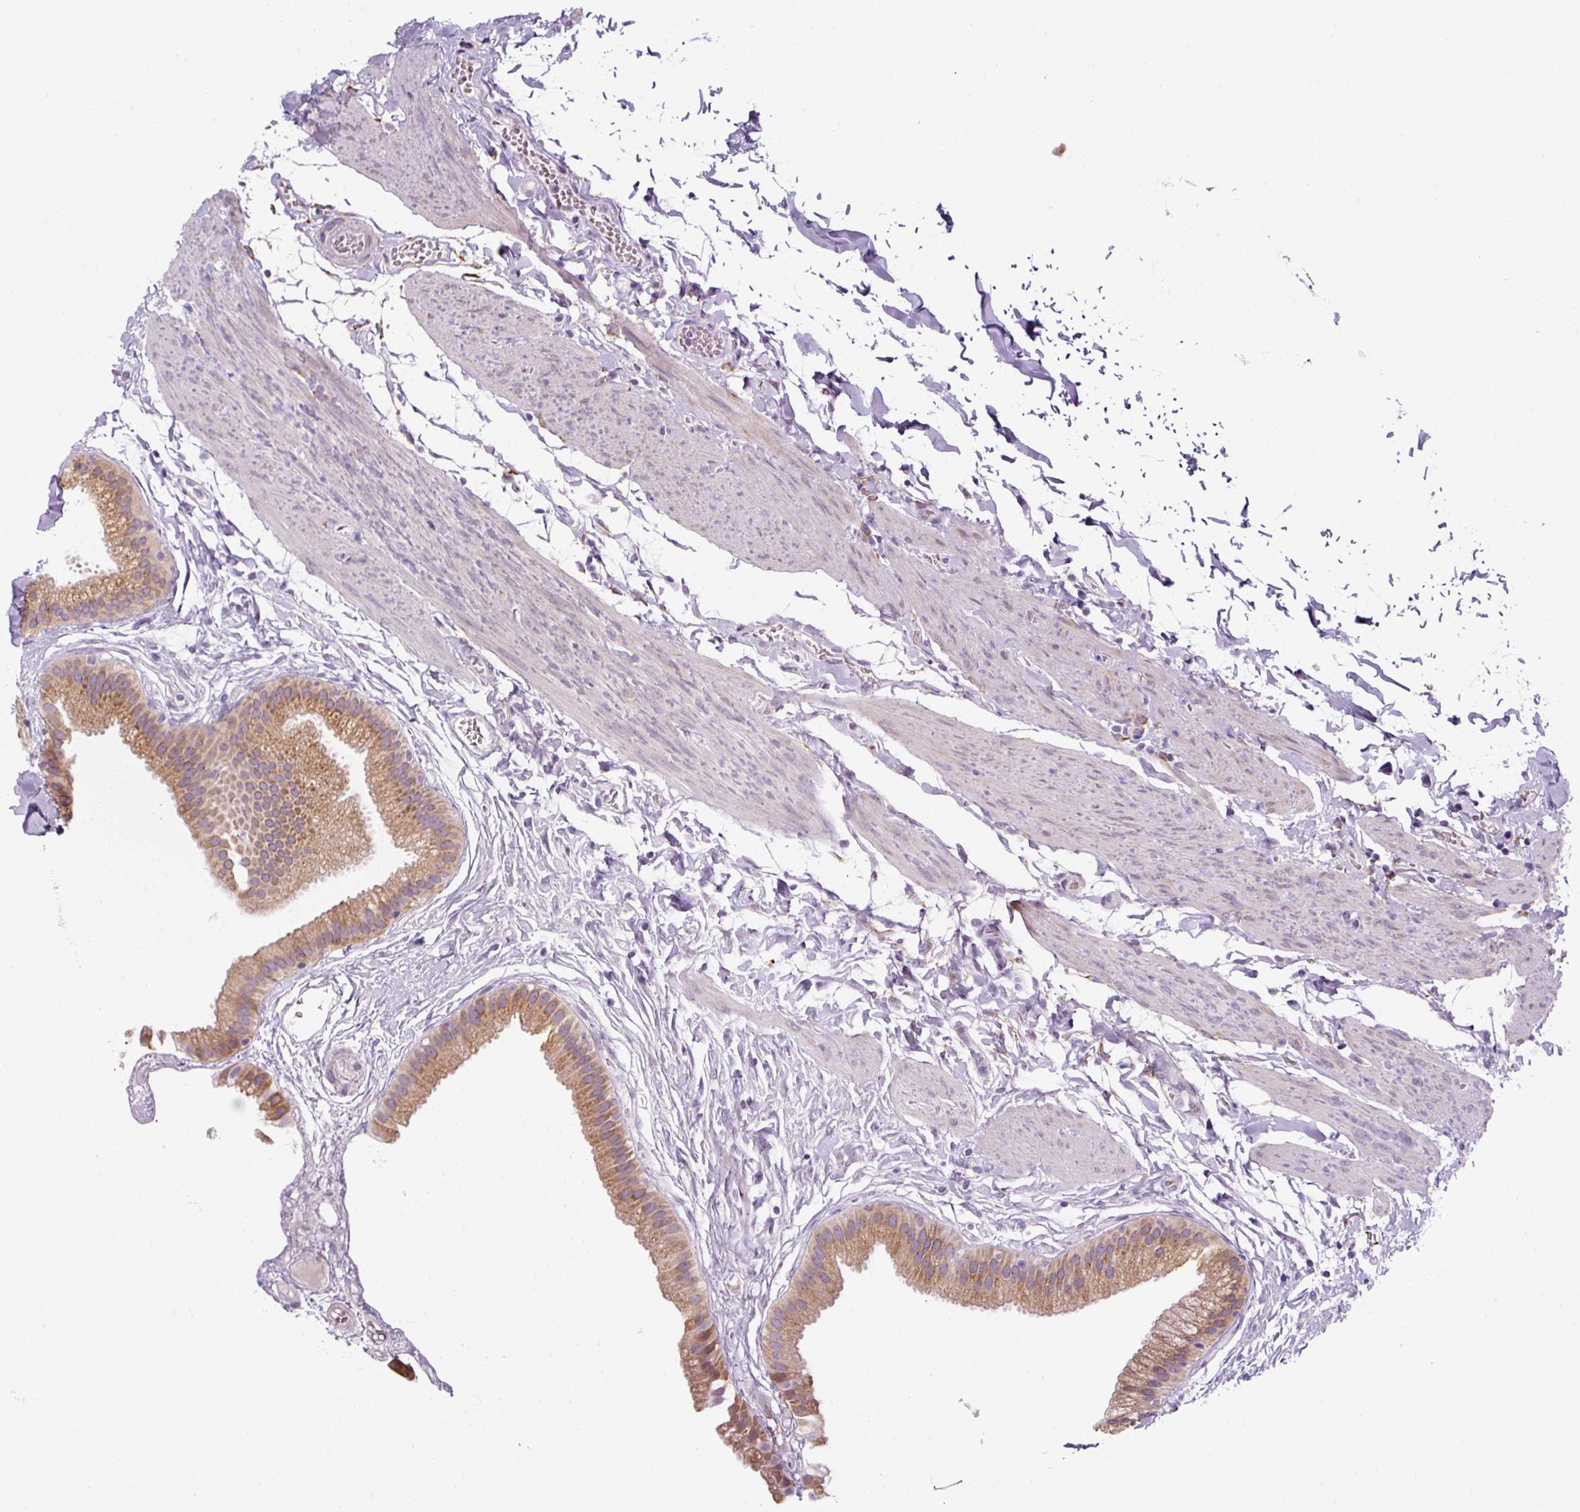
{"staining": {"intensity": "moderate", "quantity": ">75%", "location": "cytoplasmic/membranous"}, "tissue": "gallbladder", "cell_type": "Glandular cells", "image_type": "normal", "snomed": [{"axis": "morphology", "description": "Normal tissue, NOS"}, {"axis": "topography", "description": "Gallbladder"}], "caption": "Moderate cytoplasmic/membranous expression is appreciated in about >75% of glandular cells in unremarkable gallbladder.", "gene": "PRKCSH", "patient": {"sex": "female", "age": 63}}